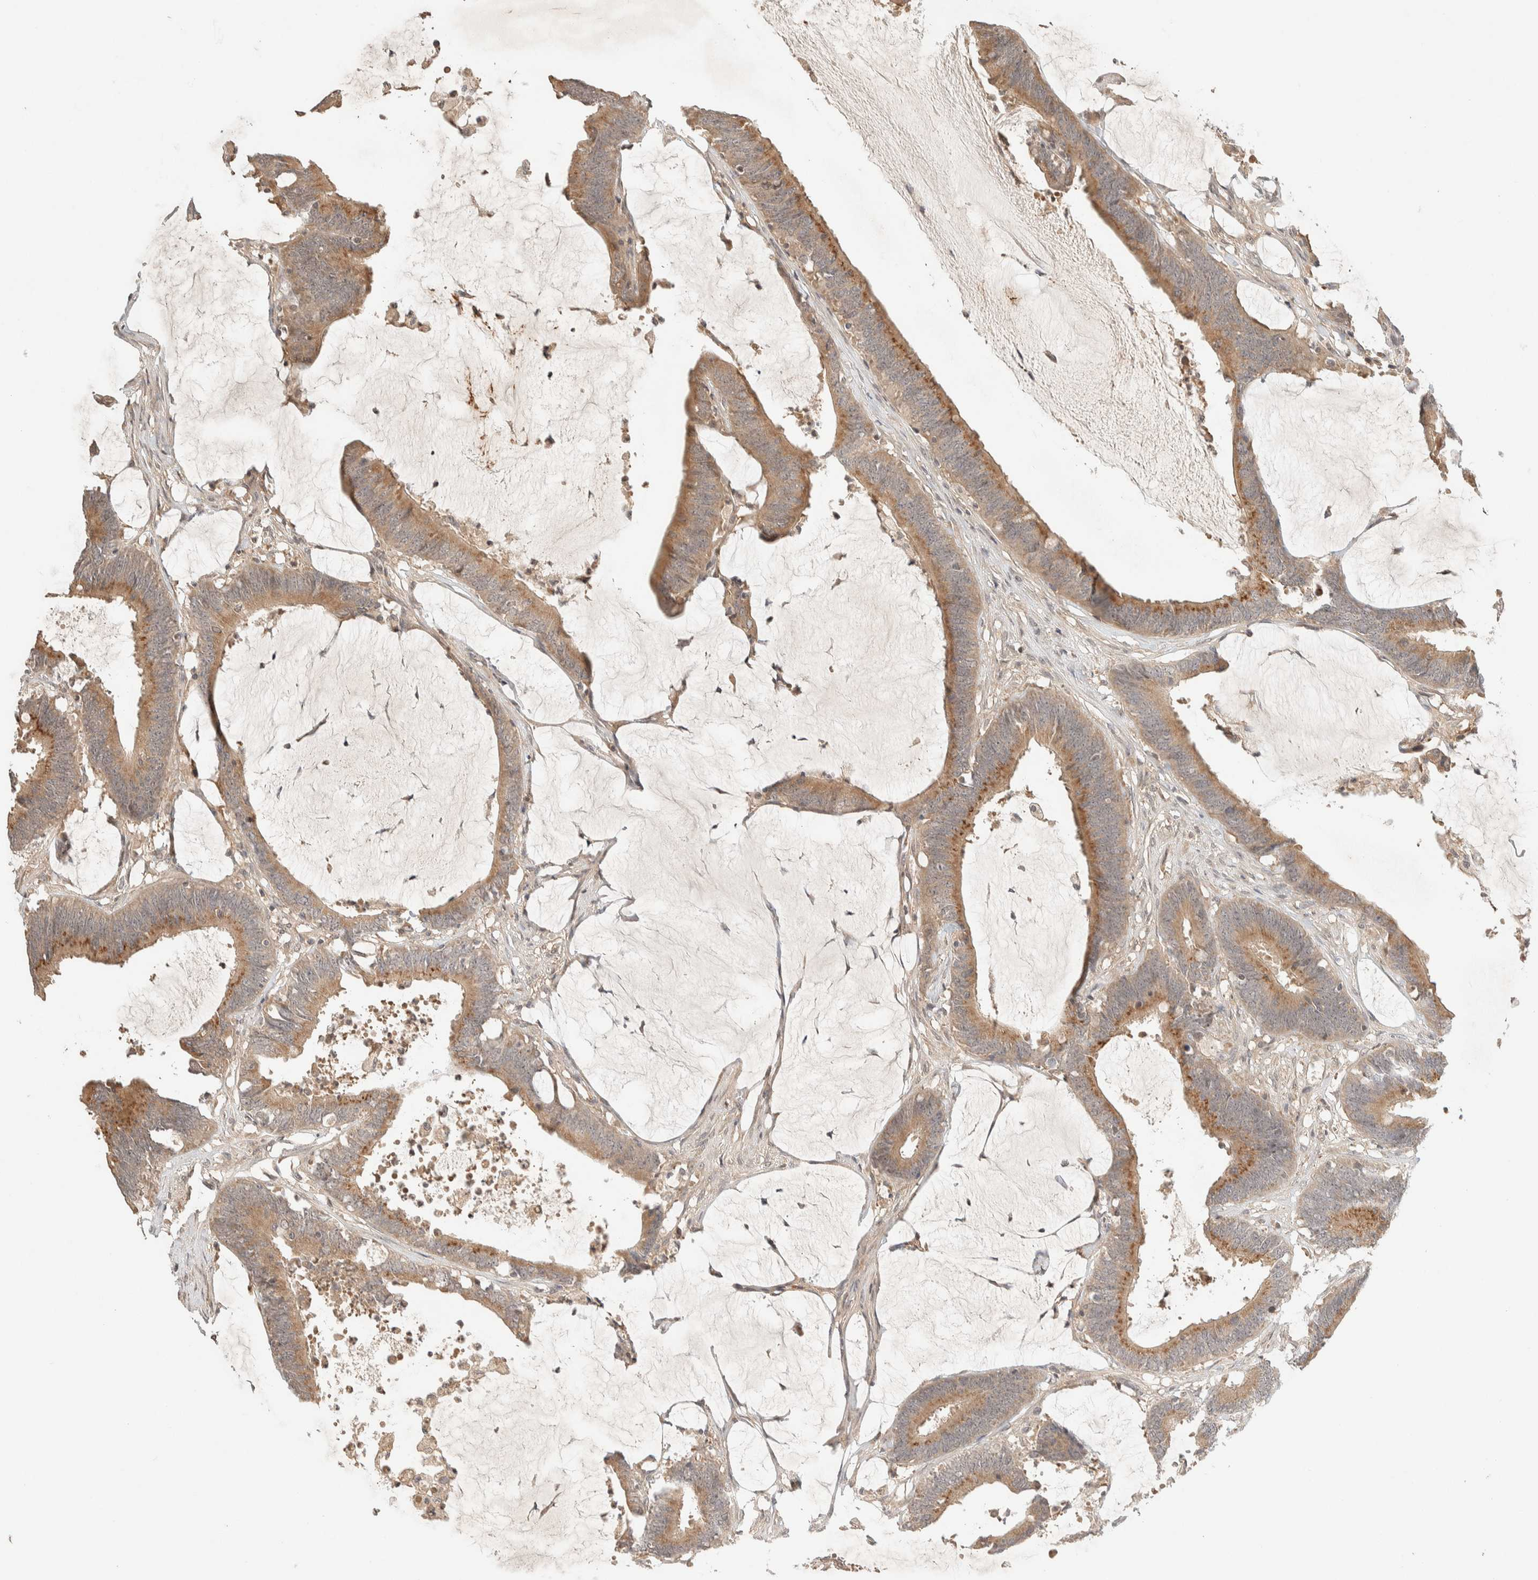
{"staining": {"intensity": "moderate", "quantity": ">75%", "location": "cytoplasmic/membranous"}, "tissue": "colorectal cancer", "cell_type": "Tumor cells", "image_type": "cancer", "snomed": [{"axis": "morphology", "description": "Adenocarcinoma, NOS"}, {"axis": "topography", "description": "Rectum"}], "caption": "This is an image of immunohistochemistry staining of colorectal cancer (adenocarcinoma), which shows moderate positivity in the cytoplasmic/membranous of tumor cells.", "gene": "THRA", "patient": {"sex": "female", "age": 66}}